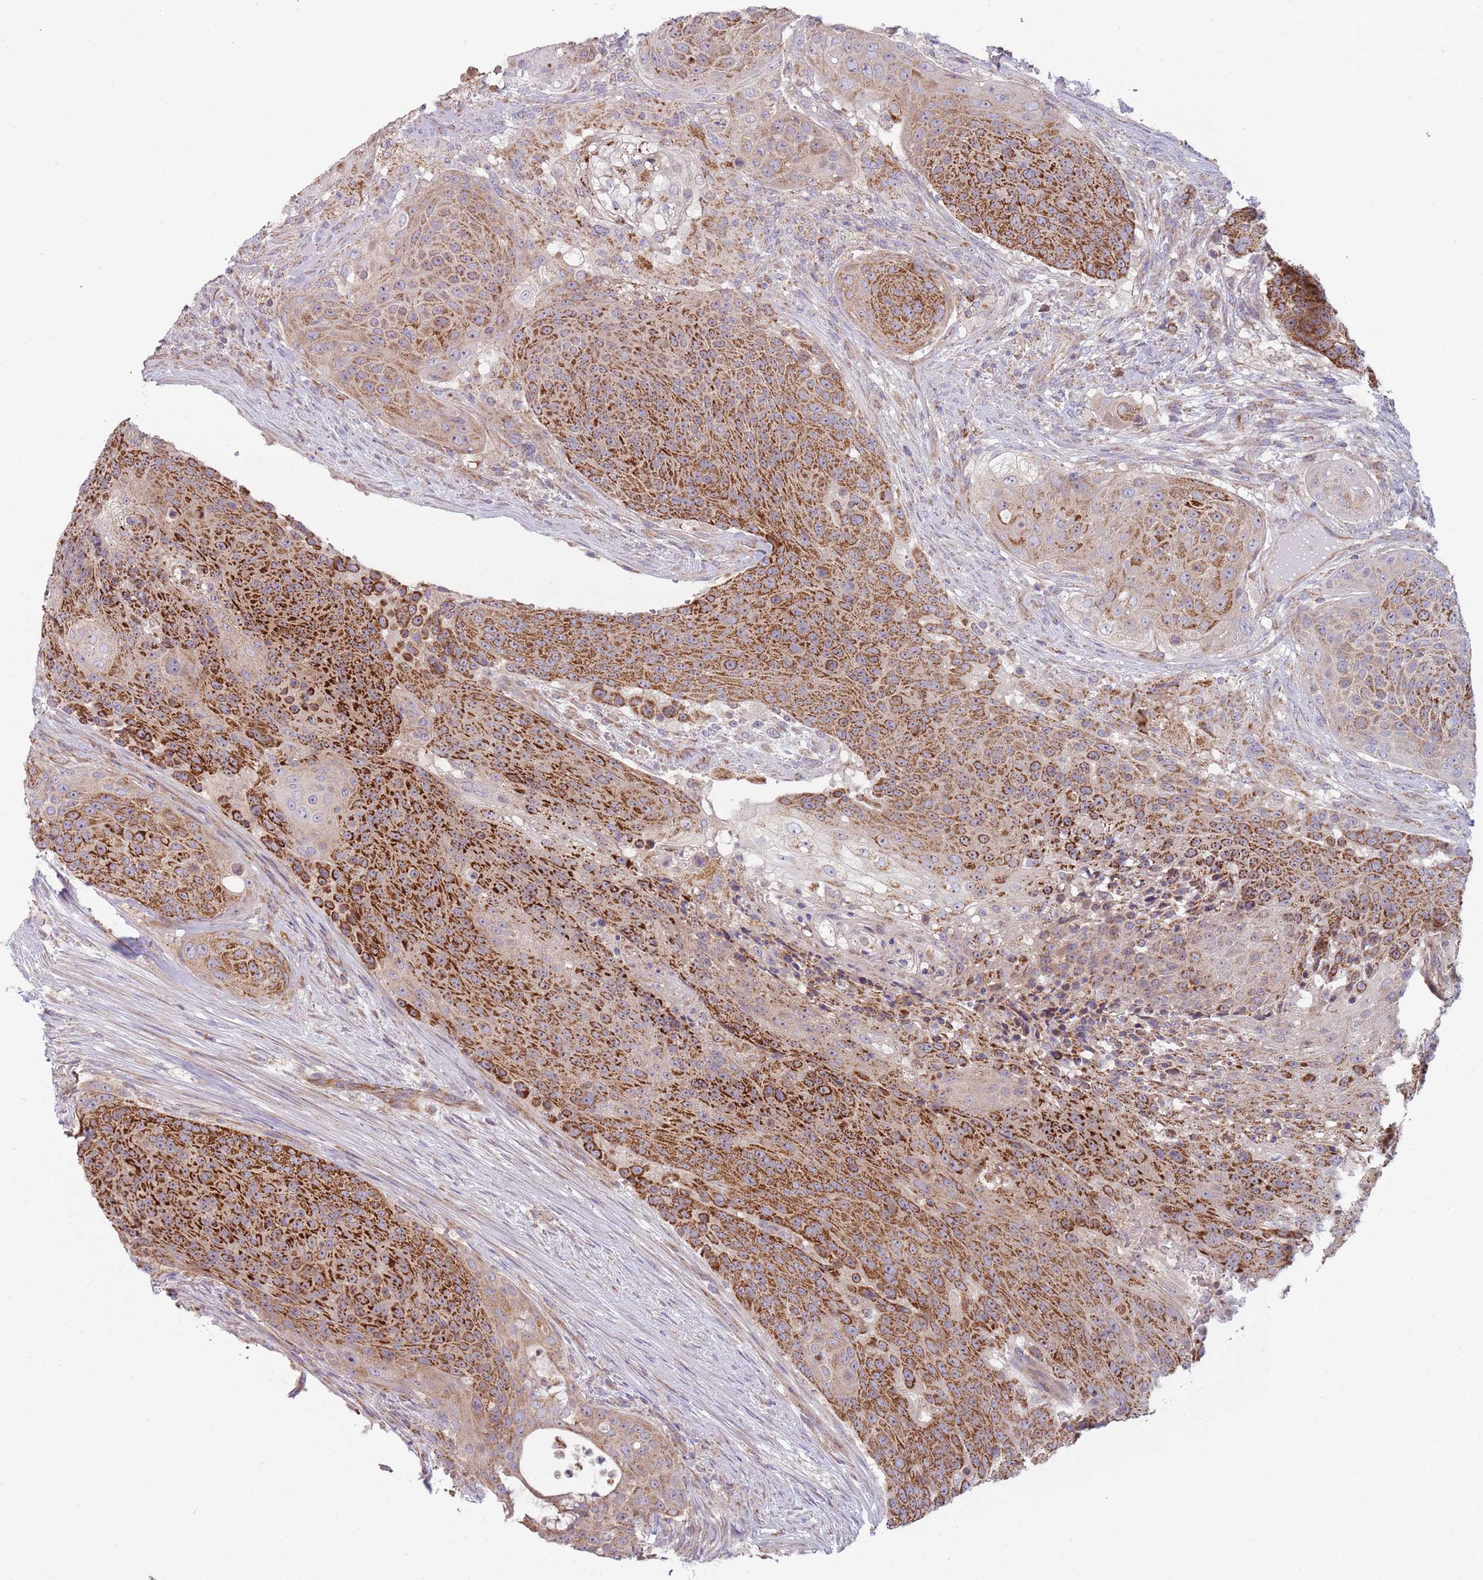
{"staining": {"intensity": "strong", "quantity": ">75%", "location": "cytoplasmic/membranous"}, "tissue": "urothelial cancer", "cell_type": "Tumor cells", "image_type": "cancer", "snomed": [{"axis": "morphology", "description": "Urothelial carcinoma, High grade"}, {"axis": "topography", "description": "Urinary bladder"}], "caption": "Approximately >75% of tumor cells in urothelial carcinoma (high-grade) show strong cytoplasmic/membranous protein staining as visualized by brown immunohistochemical staining.", "gene": "NDUFA9", "patient": {"sex": "female", "age": 63}}